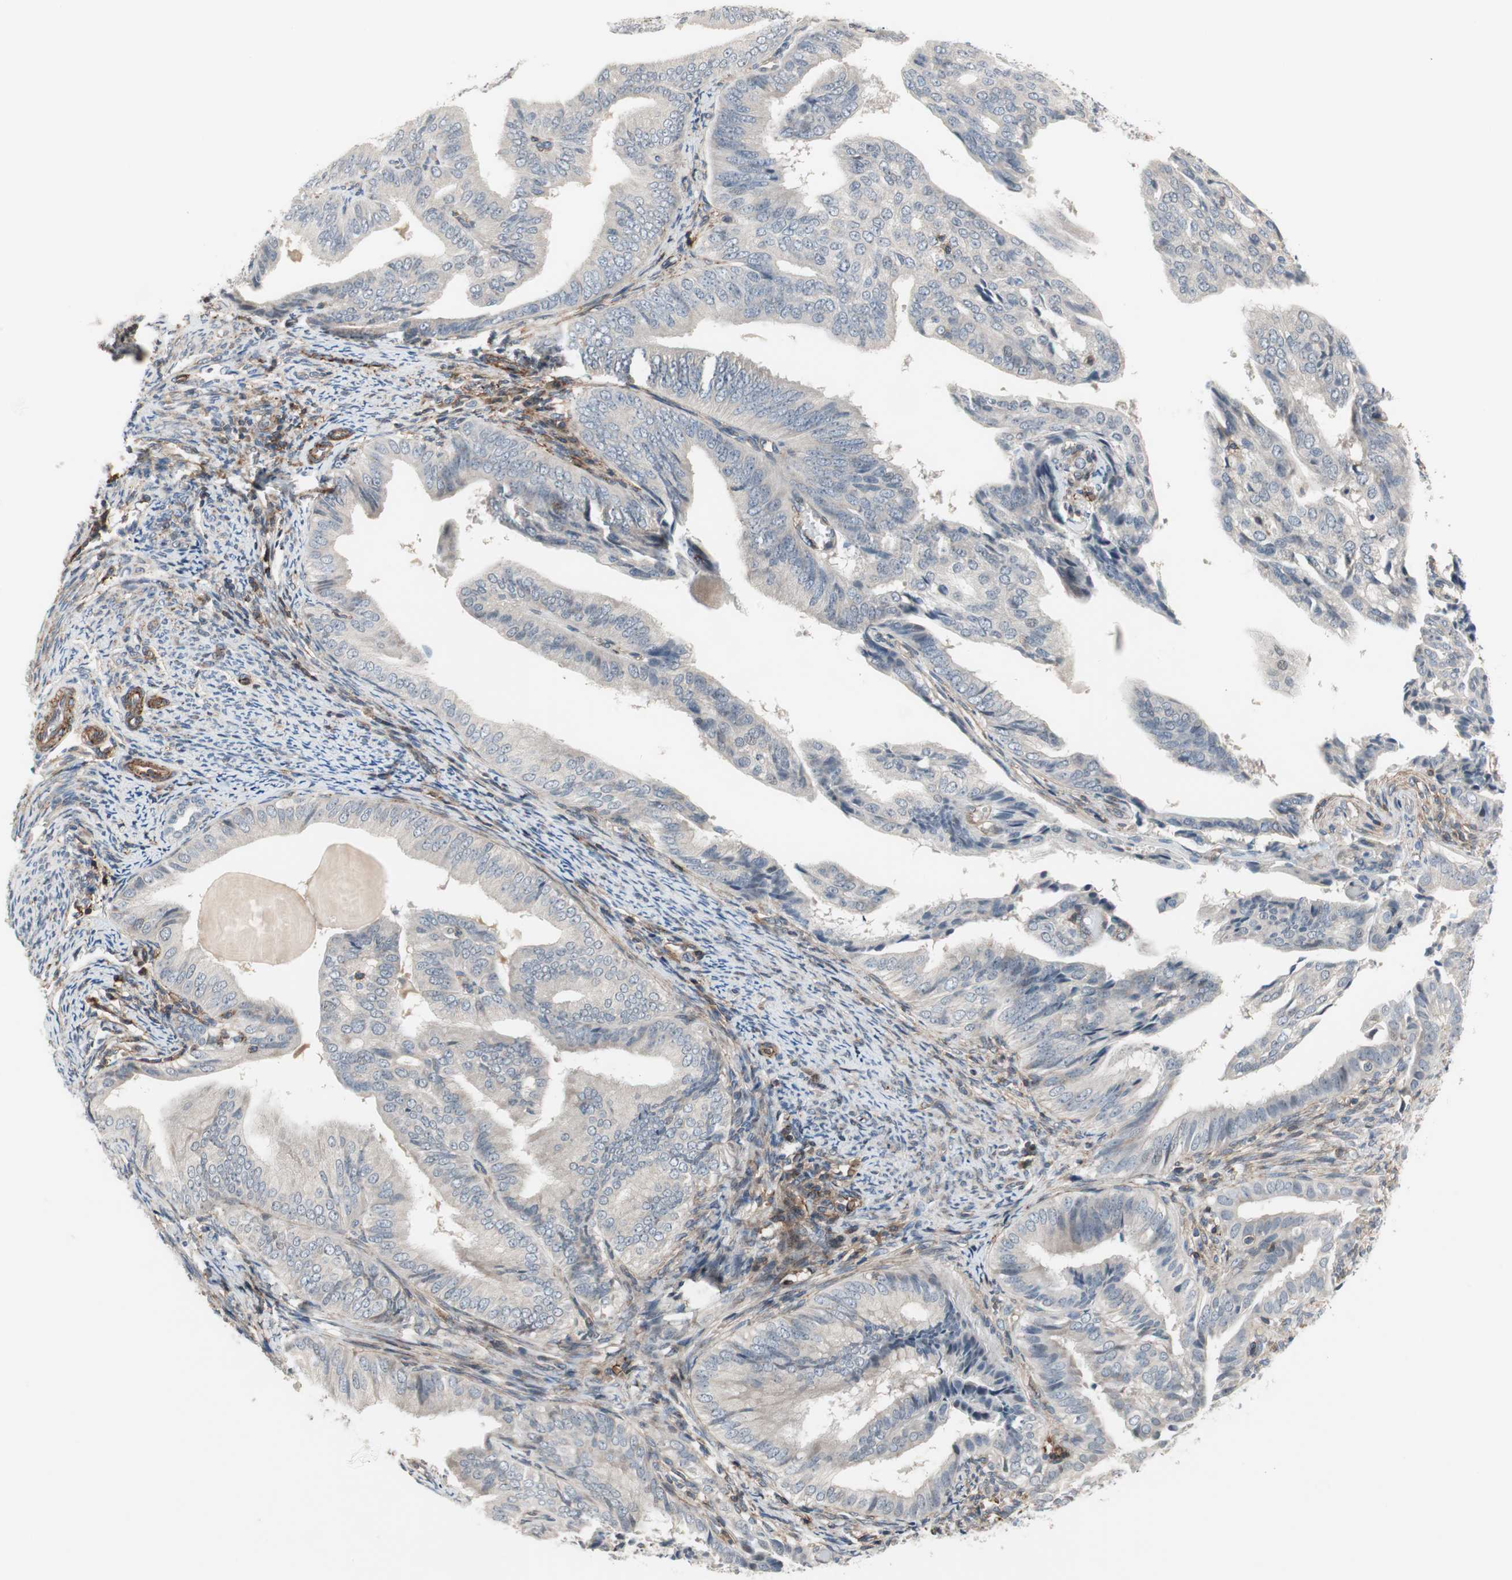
{"staining": {"intensity": "weak", "quantity": "<25%", "location": "cytoplasmic/membranous"}, "tissue": "endometrial cancer", "cell_type": "Tumor cells", "image_type": "cancer", "snomed": [{"axis": "morphology", "description": "Adenocarcinoma, NOS"}, {"axis": "topography", "description": "Endometrium"}], "caption": "An image of endometrial cancer (adenocarcinoma) stained for a protein exhibits no brown staining in tumor cells. (Brightfield microscopy of DAB (3,3'-diaminobenzidine) immunohistochemistry (IHC) at high magnification).", "gene": "GRHL1", "patient": {"sex": "female", "age": 58}}